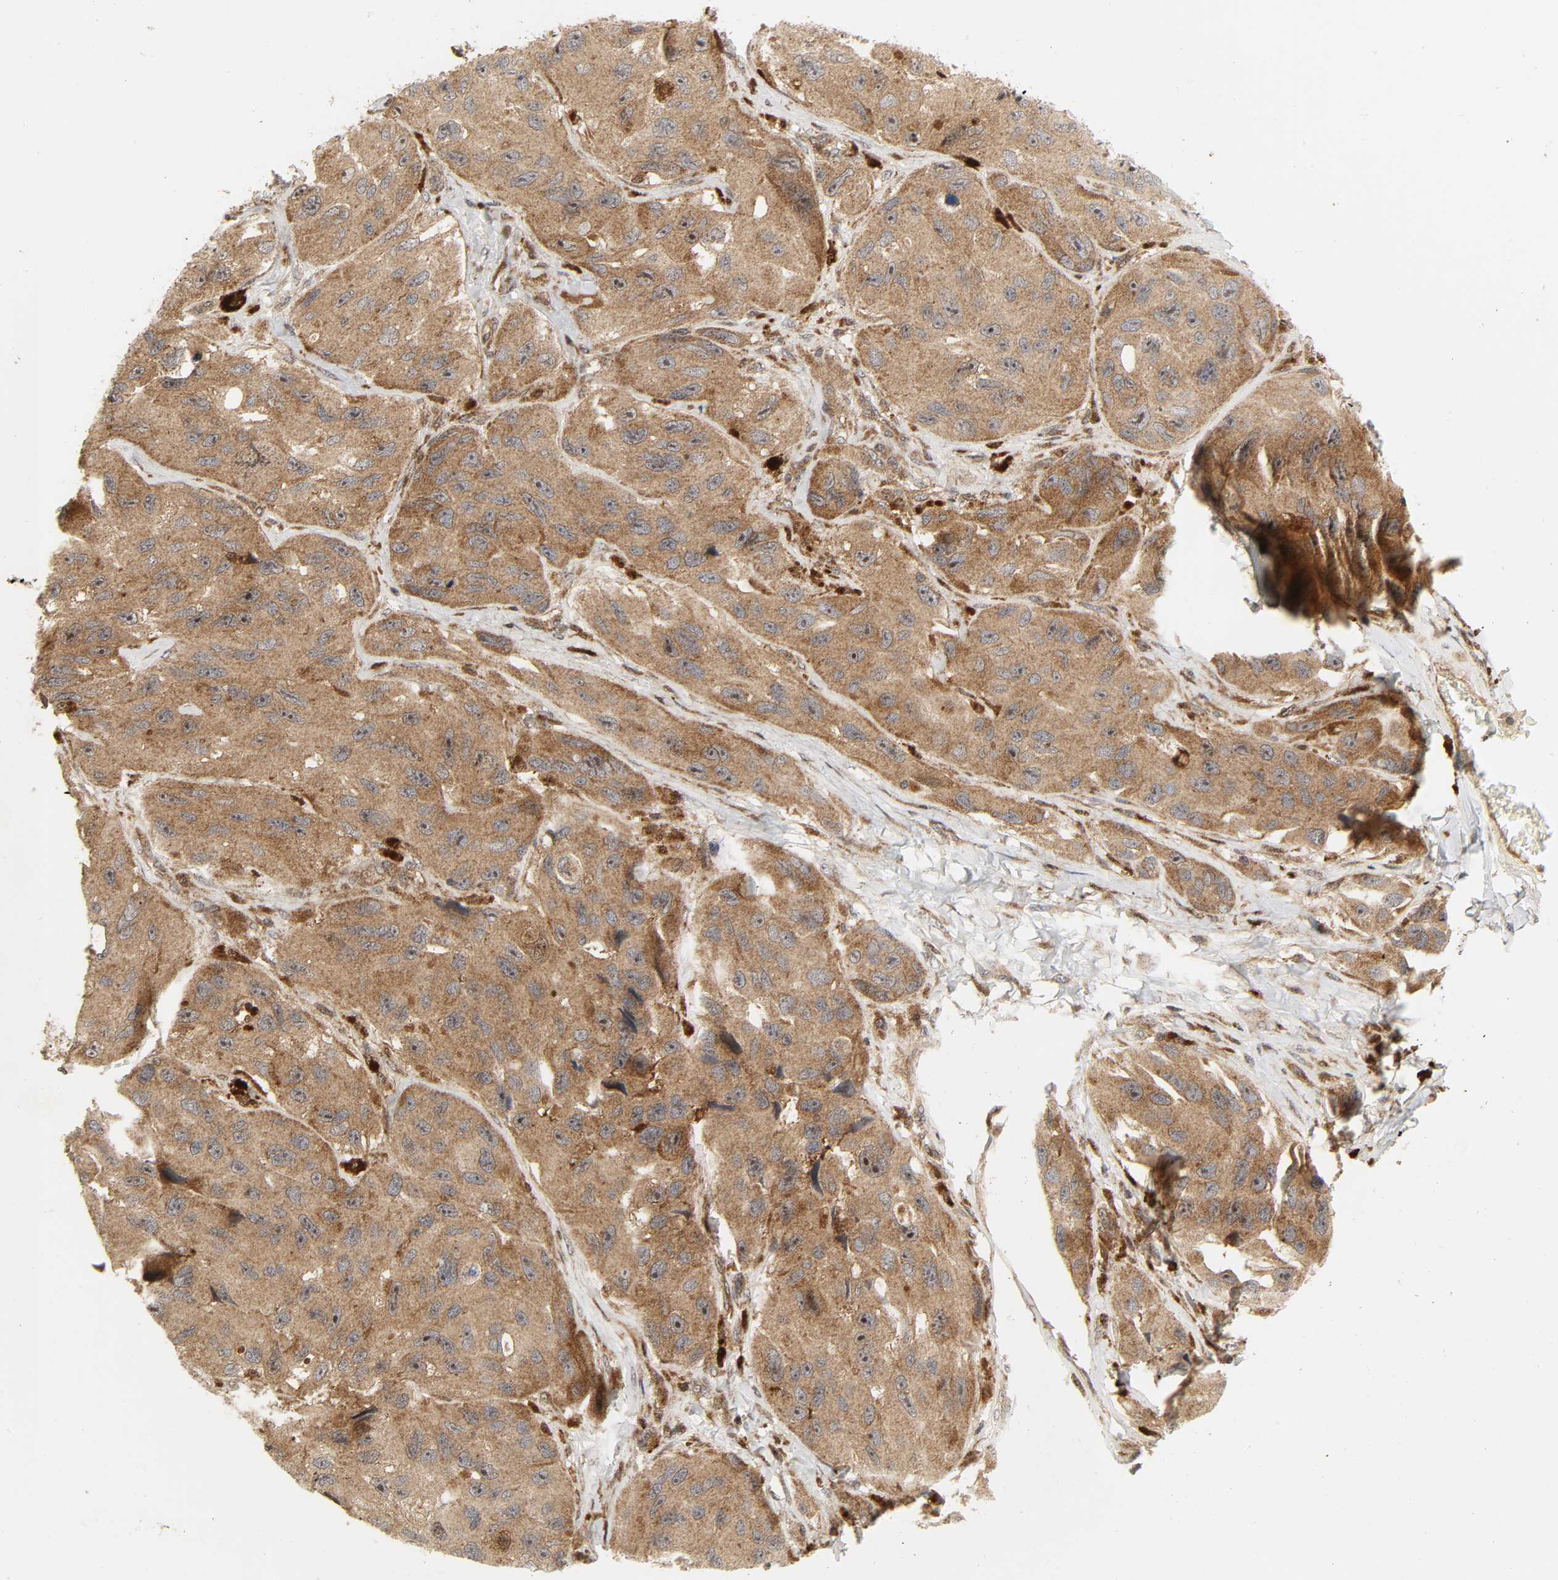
{"staining": {"intensity": "moderate", "quantity": ">75%", "location": "cytoplasmic/membranous"}, "tissue": "melanoma", "cell_type": "Tumor cells", "image_type": "cancer", "snomed": [{"axis": "morphology", "description": "Malignant melanoma, NOS"}, {"axis": "topography", "description": "Skin"}], "caption": "Protein expression analysis of human melanoma reveals moderate cytoplasmic/membranous positivity in about >75% of tumor cells. Nuclei are stained in blue.", "gene": "CHUK", "patient": {"sex": "female", "age": 73}}